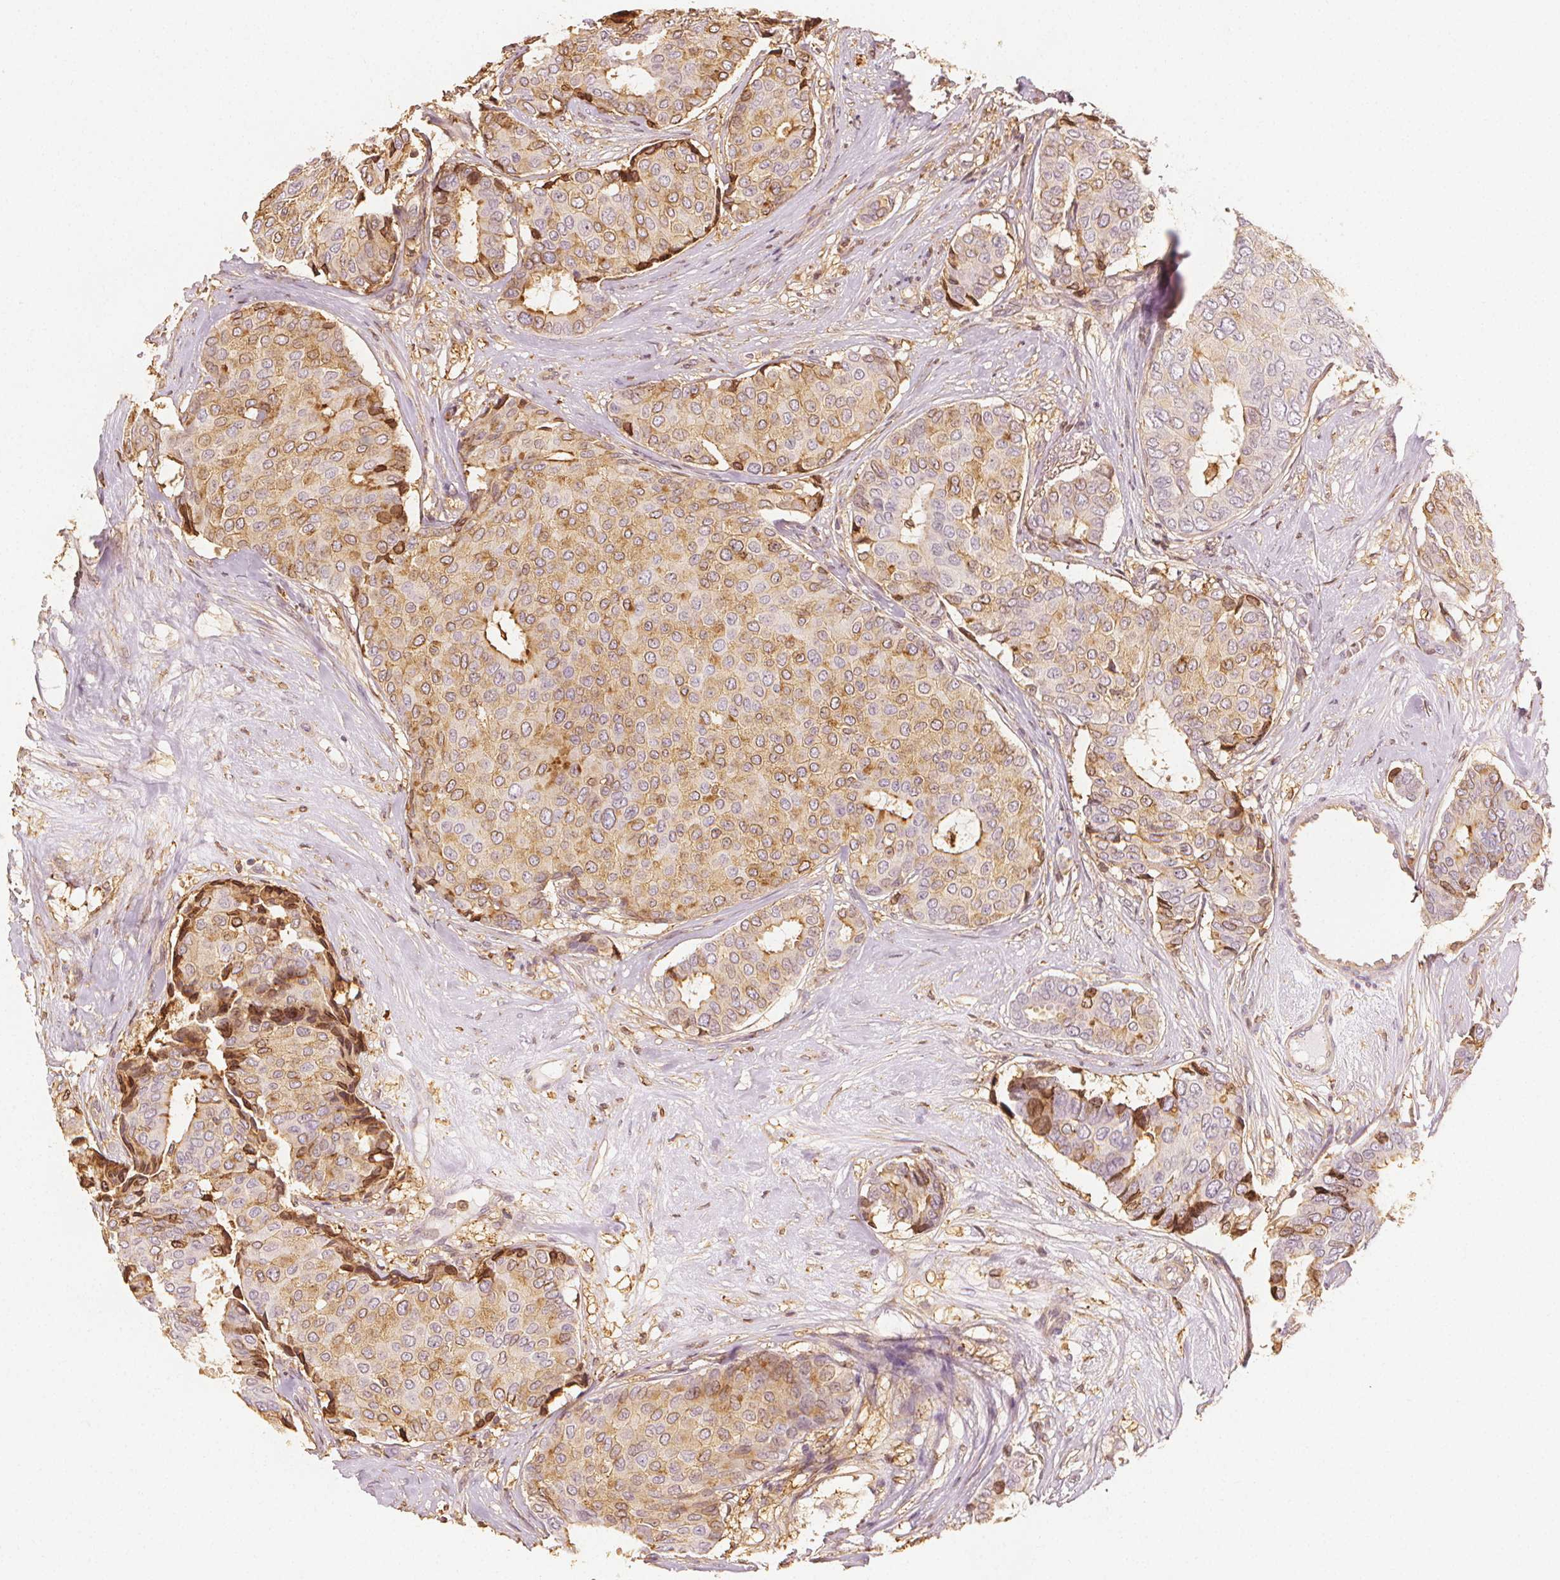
{"staining": {"intensity": "weak", "quantity": "25%-75%", "location": "cytoplasmic/membranous"}, "tissue": "breast cancer", "cell_type": "Tumor cells", "image_type": "cancer", "snomed": [{"axis": "morphology", "description": "Duct carcinoma"}, {"axis": "topography", "description": "Breast"}], "caption": "Weak cytoplasmic/membranous positivity is appreciated in approximately 25%-75% of tumor cells in breast cancer. The protein of interest is stained brown, and the nuclei are stained in blue (DAB (3,3'-diaminobenzidine) IHC with brightfield microscopy, high magnification).", "gene": "ARHGAP26", "patient": {"sex": "female", "age": 75}}